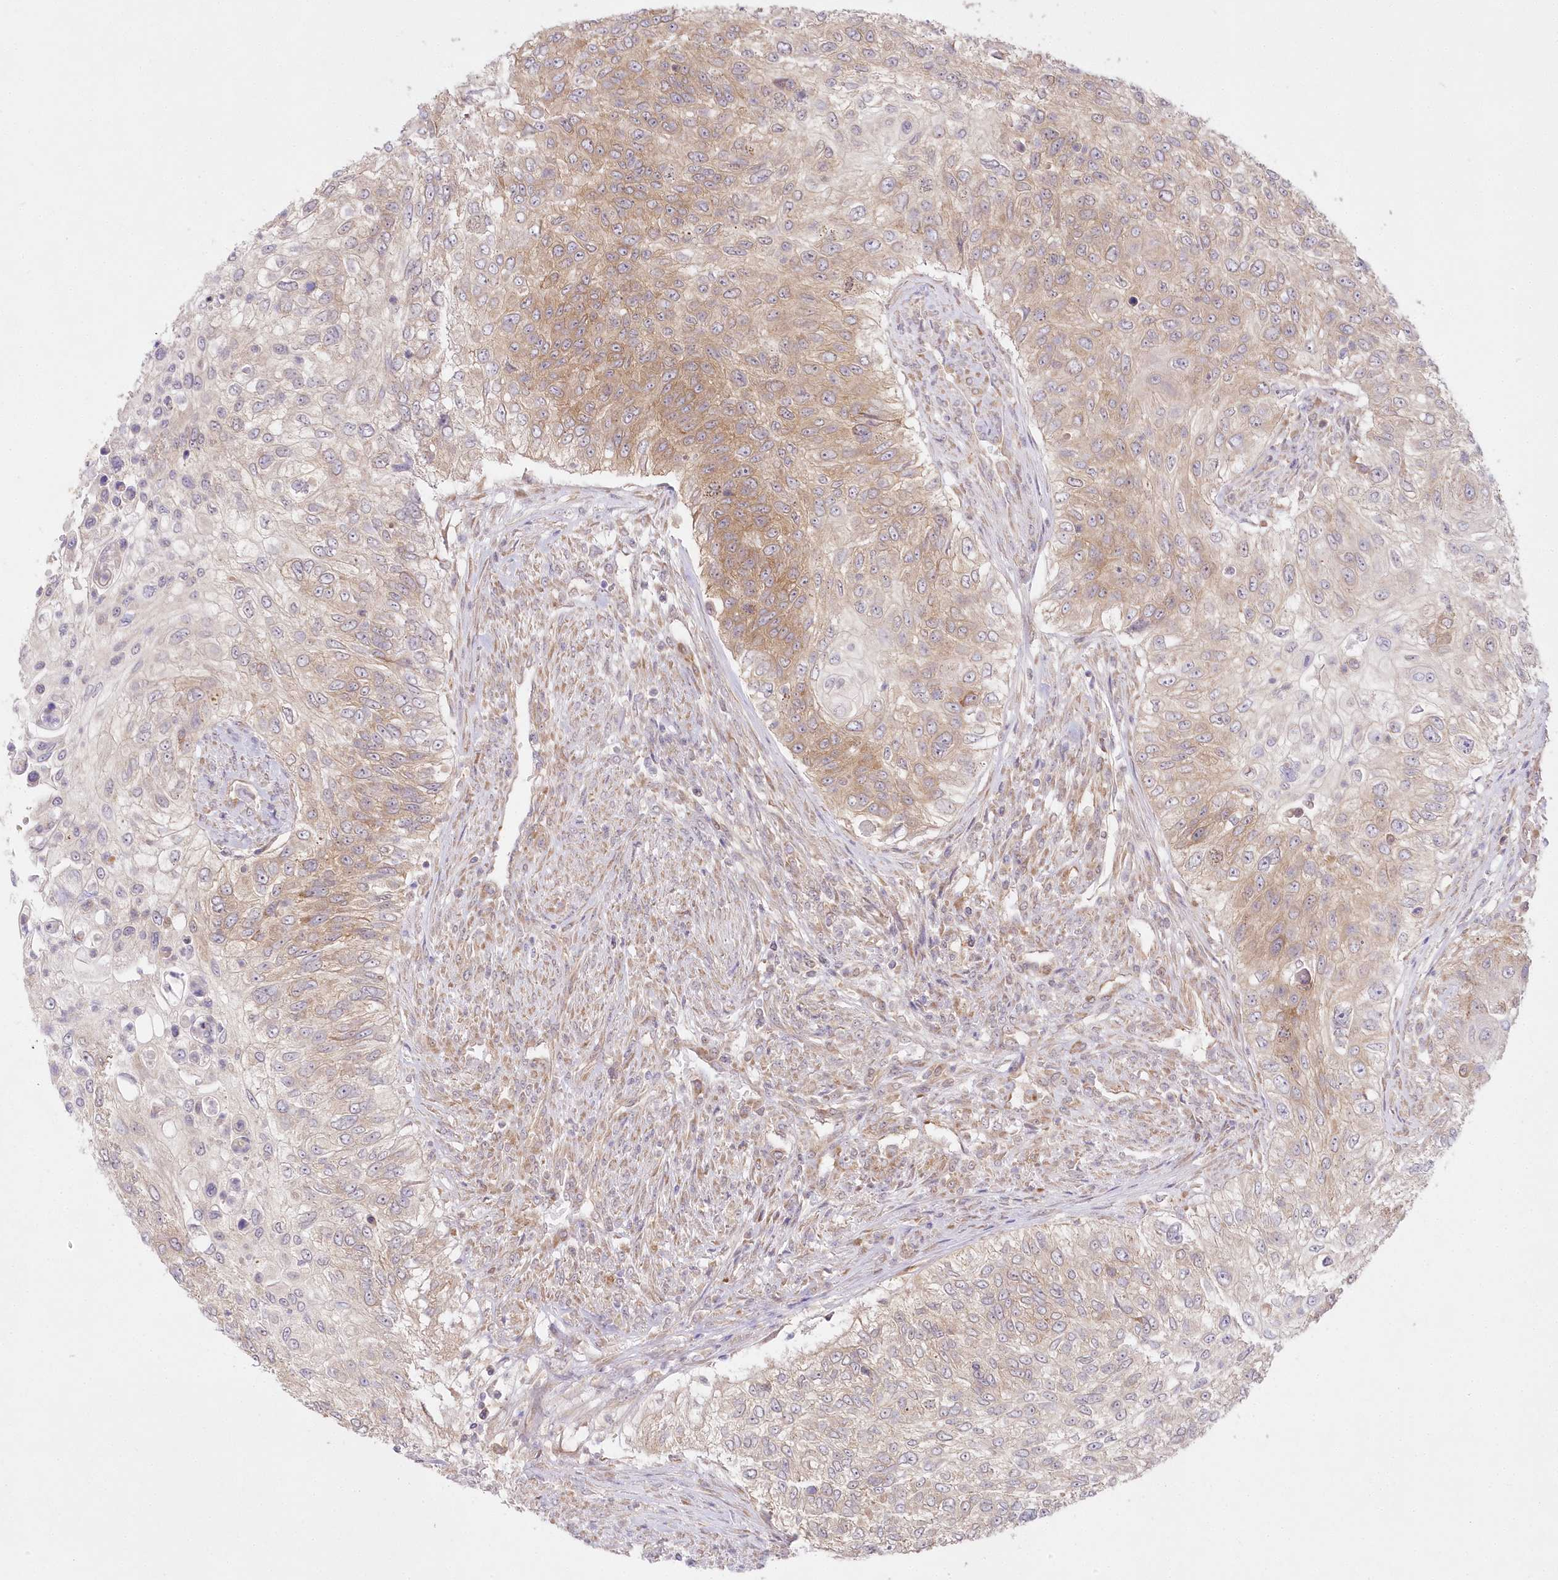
{"staining": {"intensity": "moderate", "quantity": "<25%", "location": "cytoplasmic/membranous"}, "tissue": "urothelial cancer", "cell_type": "Tumor cells", "image_type": "cancer", "snomed": [{"axis": "morphology", "description": "Urothelial carcinoma, High grade"}, {"axis": "topography", "description": "Urinary bladder"}], "caption": "Protein expression analysis of urothelial carcinoma (high-grade) displays moderate cytoplasmic/membranous staining in about <25% of tumor cells. The protein is stained brown, and the nuclei are stained in blue (DAB (3,3'-diaminobenzidine) IHC with brightfield microscopy, high magnification).", "gene": "RNPEP", "patient": {"sex": "female", "age": 60}}